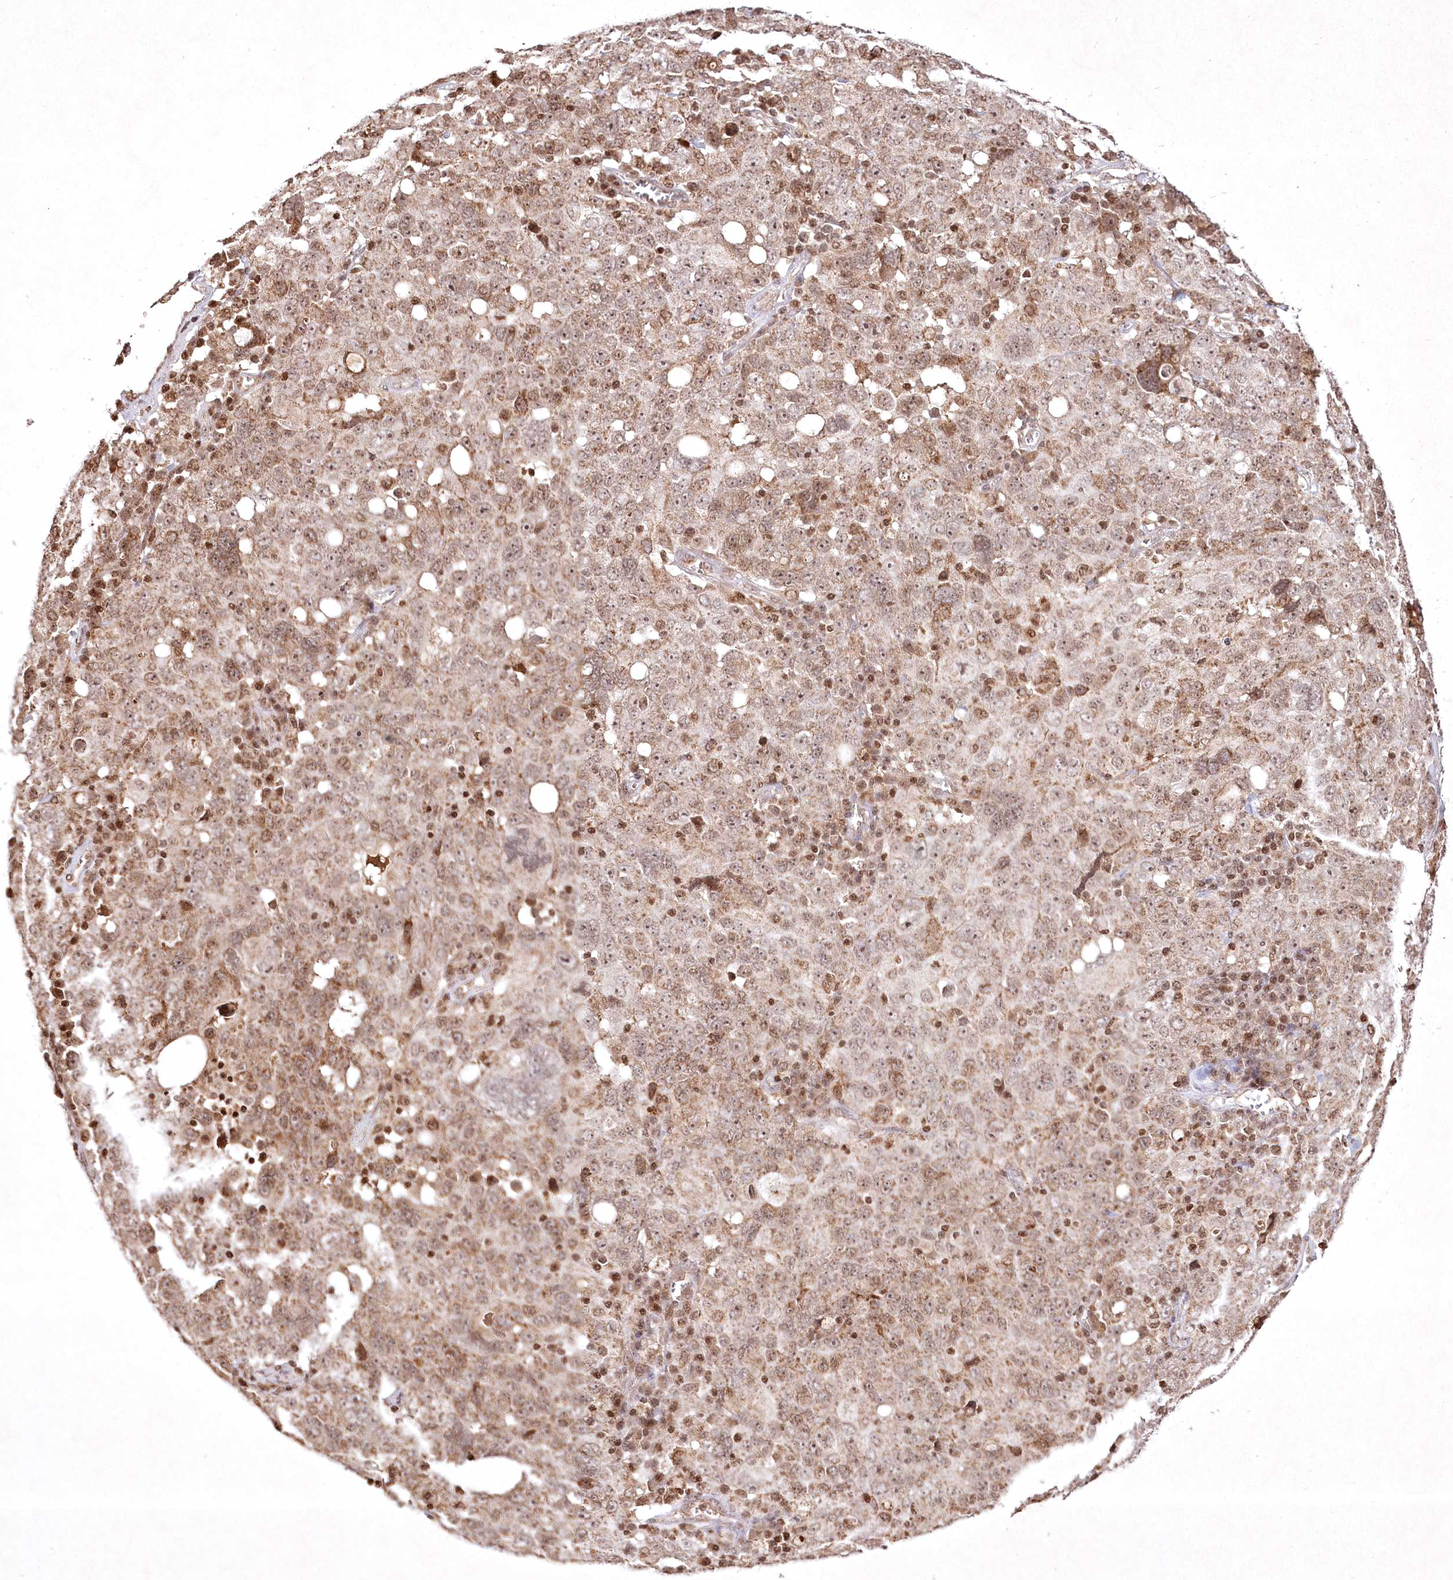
{"staining": {"intensity": "moderate", "quantity": ">75%", "location": "cytoplasmic/membranous,nuclear"}, "tissue": "ovarian cancer", "cell_type": "Tumor cells", "image_type": "cancer", "snomed": [{"axis": "morphology", "description": "Carcinoma, endometroid"}, {"axis": "topography", "description": "Ovary"}], "caption": "Brown immunohistochemical staining in endometroid carcinoma (ovarian) exhibits moderate cytoplasmic/membranous and nuclear expression in about >75% of tumor cells. Nuclei are stained in blue.", "gene": "CARM1", "patient": {"sex": "female", "age": 62}}